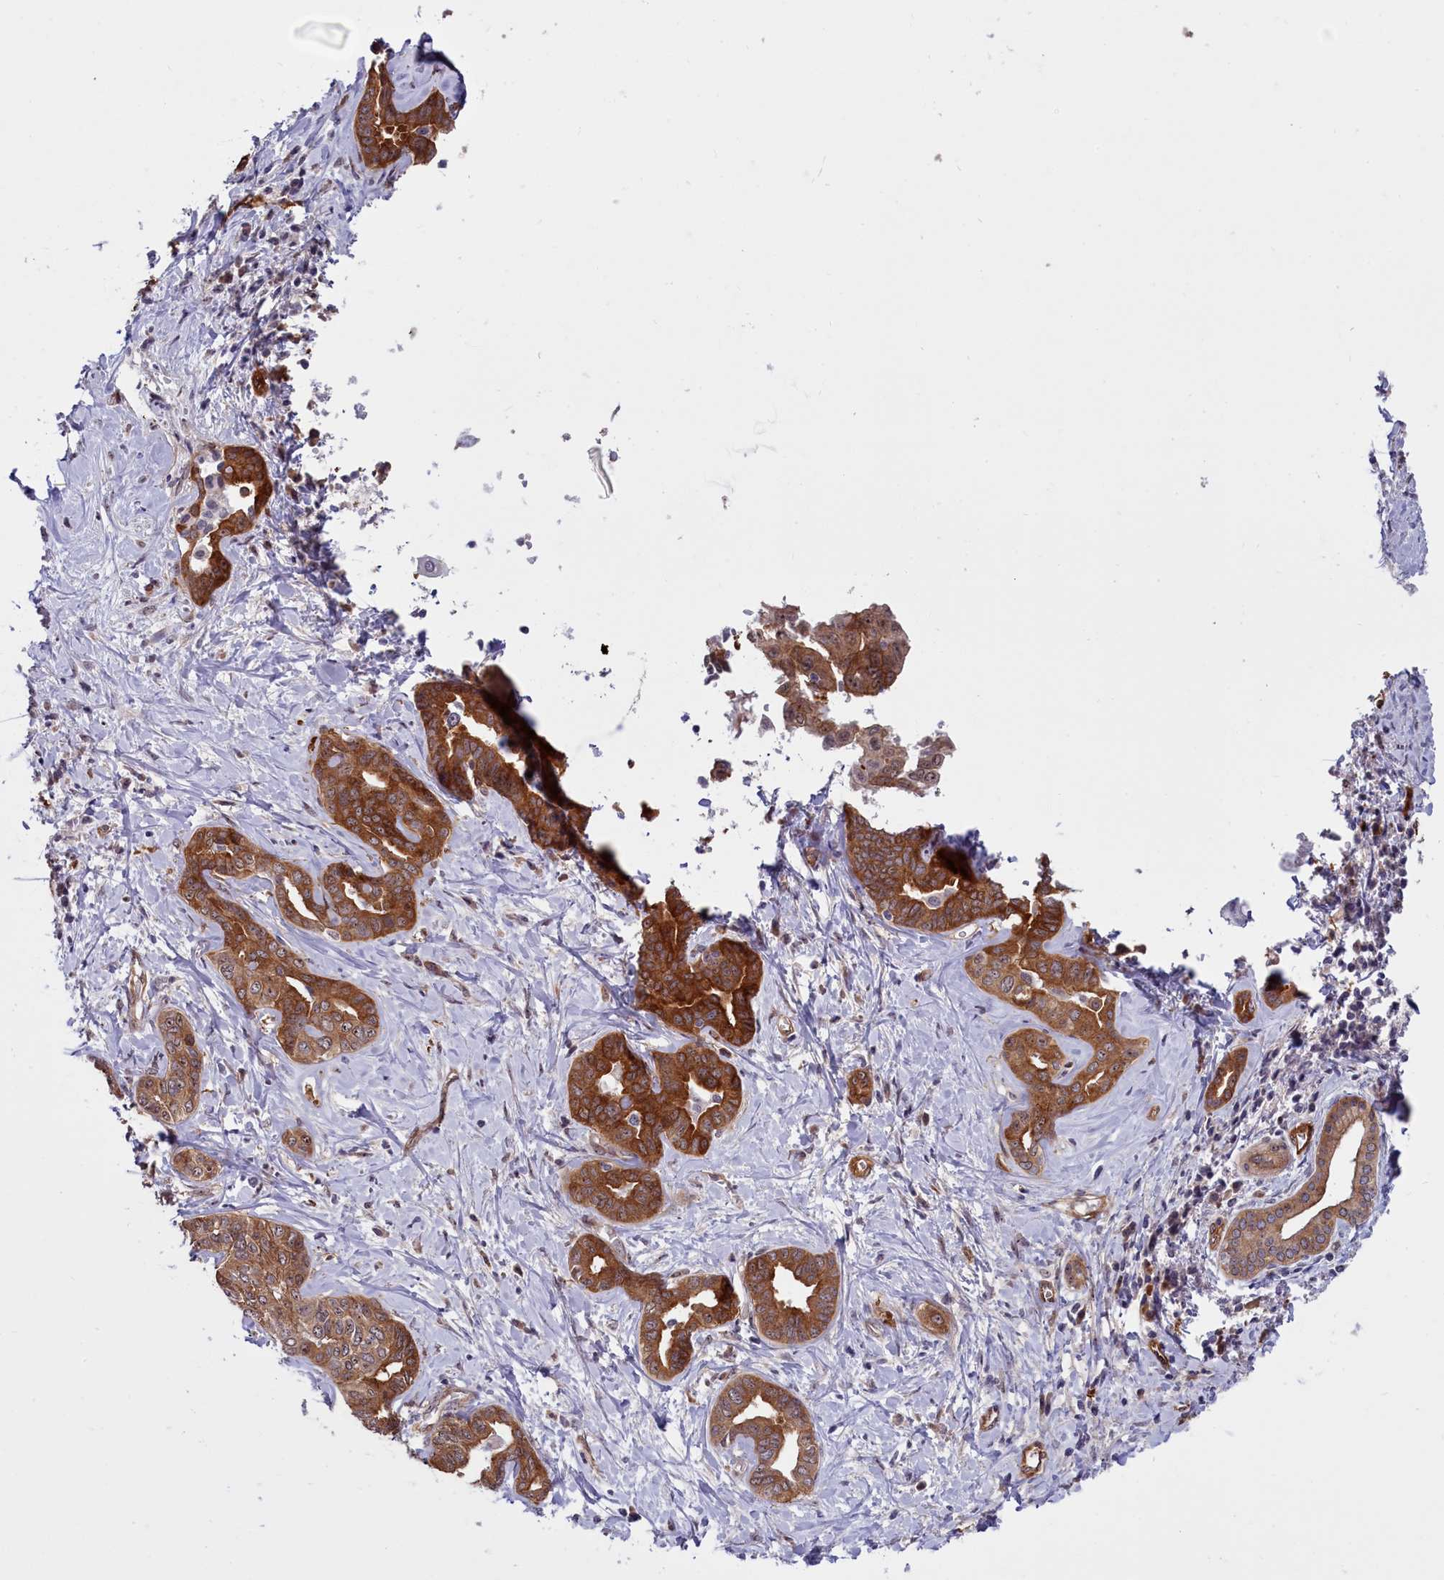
{"staining": {"intensity": "strong", "quantity": ">75%", "location": "cytoplasmic/membranous"}, "tissue": "liver cancer", "cell_type": "Tumor cells", "image_type": "cancer", "snomed": [{"axis": "morphology", "description": "Cholangiocarcinoma"}, {"axis": "topography", "description": "Liver"}], "caption": "Immunohistochemical staining of human liver cancer demonstrates high levels of strong cytoplasmic/membranous protein staining in about >75% of tumor cells. Nuclei are stained in blue.", "gene": "BCAR1", "patient": {"sex": "female", "age": 77}}